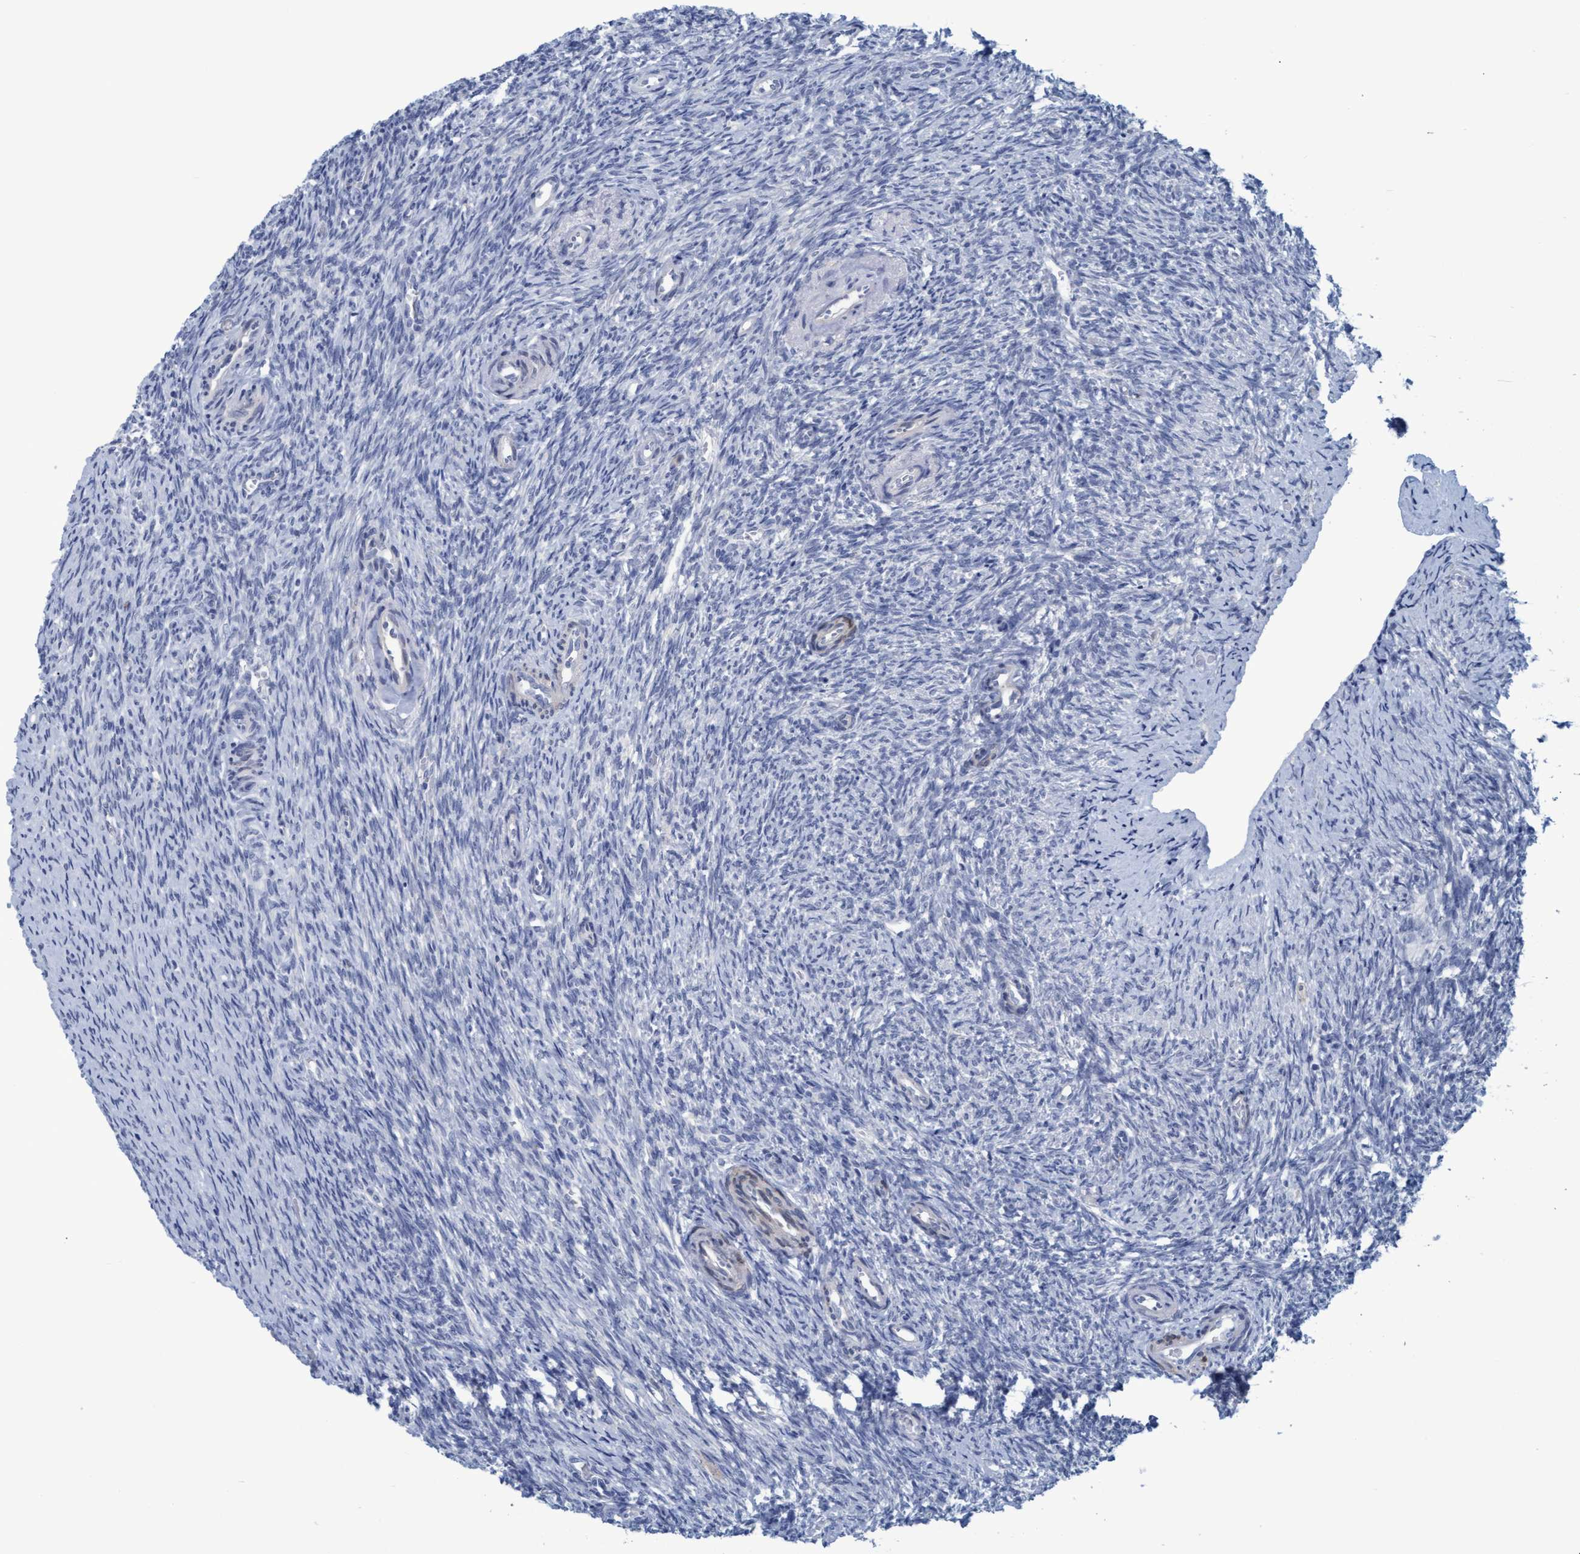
{"staining": {"intensity": "negative", "quantity": "none", "location": "none"}, "tissue": "ovary", "cell_type": "Ovarian stroma cells", "image_type": "normal", "snomed": [{"axis": "morphology", "description": "Normal tissue, NOS"}, {"axis": "topography", "description": "Ovary"}], "caption": "Human ovary stained for a protein using IHC reveals no staining in ovarian stroma cells.", "gene": "SSTR3", "patient": {"sex": "female", "age": 41}}